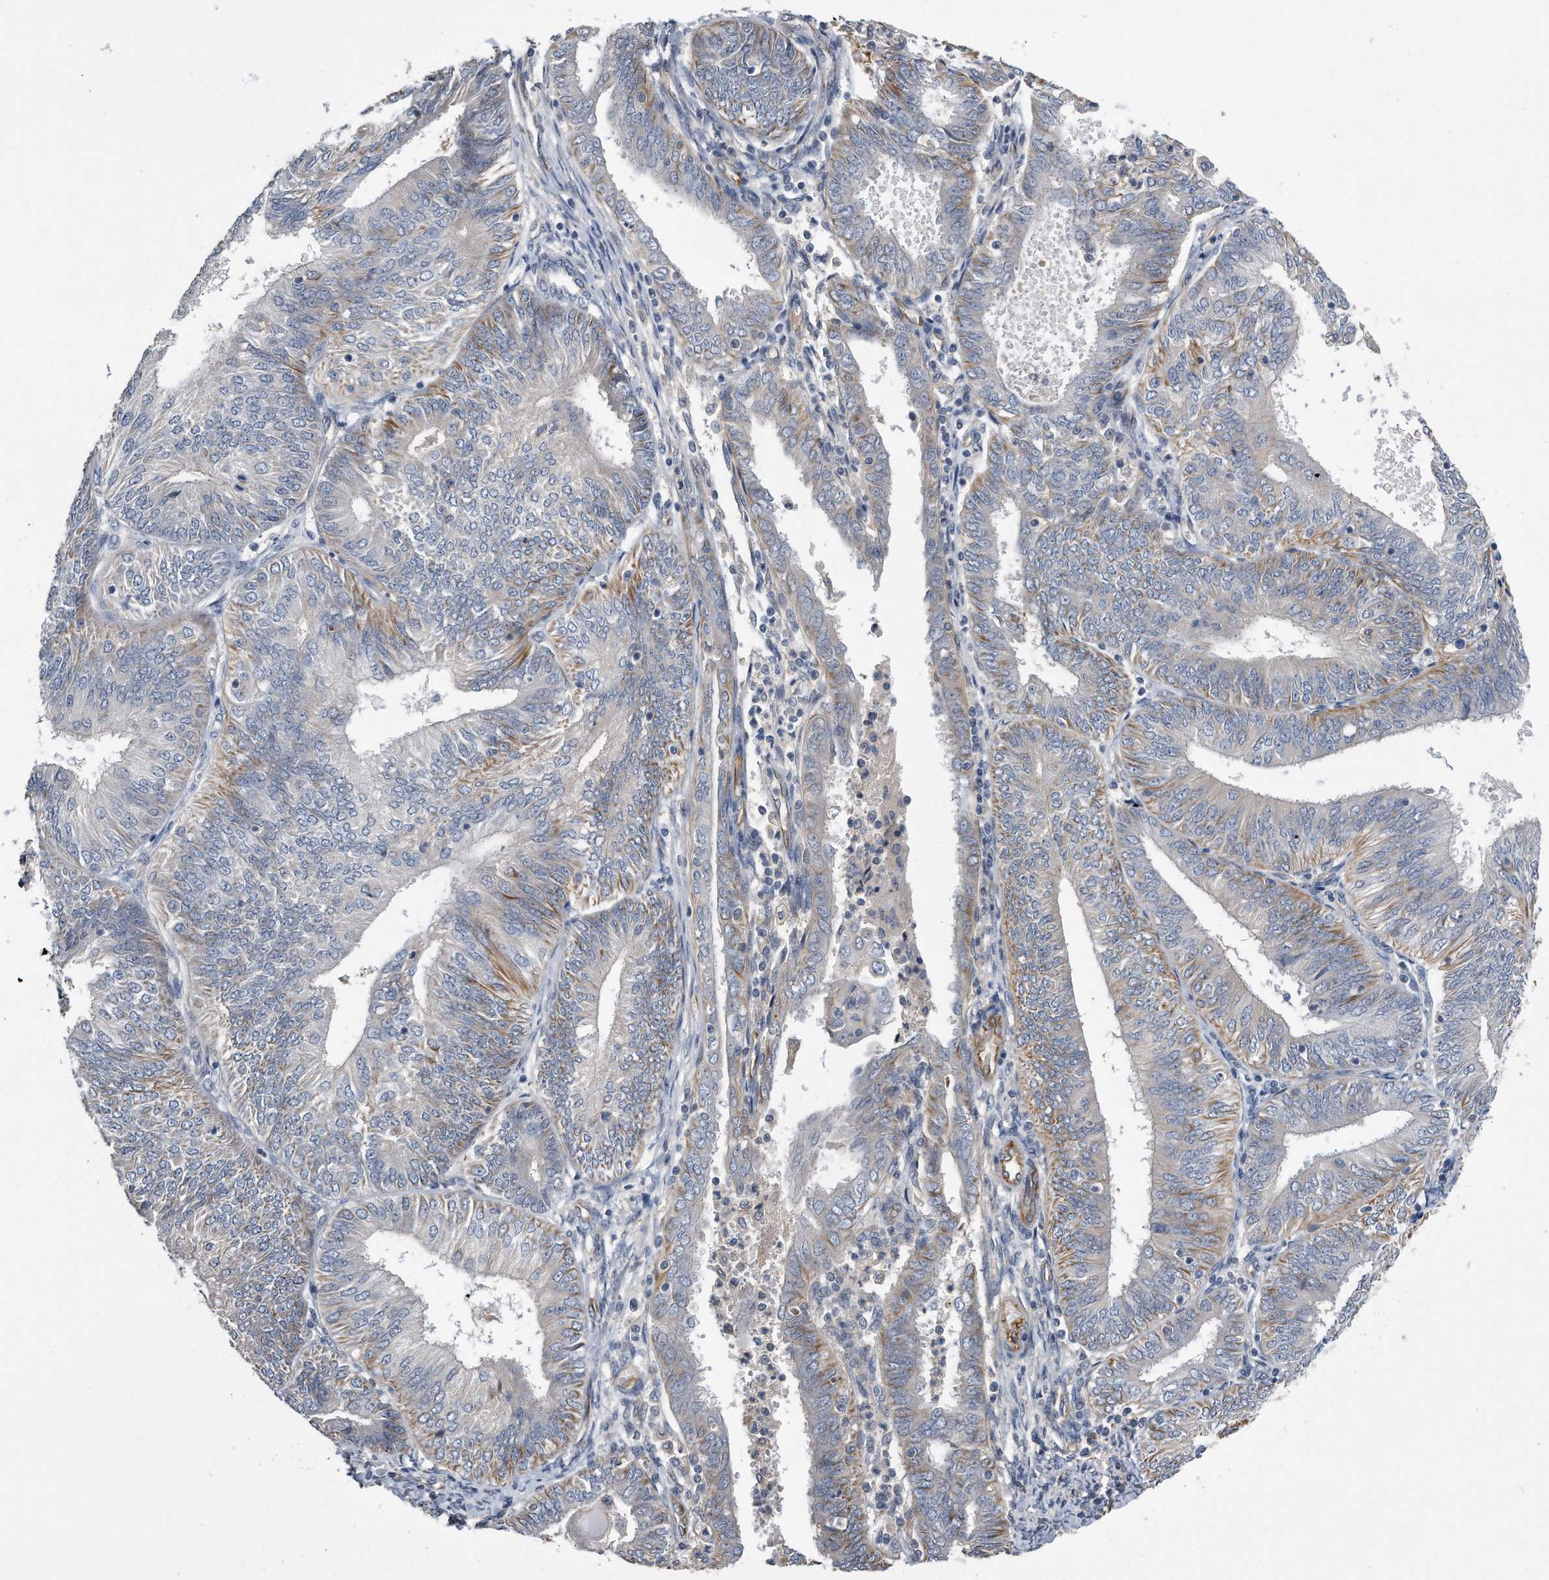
{"staining": {"intensity": "moderate", "quantity": "<25%", "location": "cytoplasmic/membranous"}, "tissue": "endometrial cancer", "cell_type": "Tumor cells", "image_type": "cancer", "snomed": [{"axis": "morphology", "description": "Adenocarcinoma, NOS"}, {"axis": "topography", "description": "Endometrium"}], "caption": "IHC (DAB (3,3'-diaminobenzidine)) staining of human adenocarcinoma (endometrial) reveals moderate cytoplasmic/membranous protein positivity in approximately <25% of tumor cells. Immunohistochemistry (ihc) stains the protein of interest in brown and the nuclei are stained blue.", "gene": "GPC1", "patient": {"sex": "female", "age": 58}}